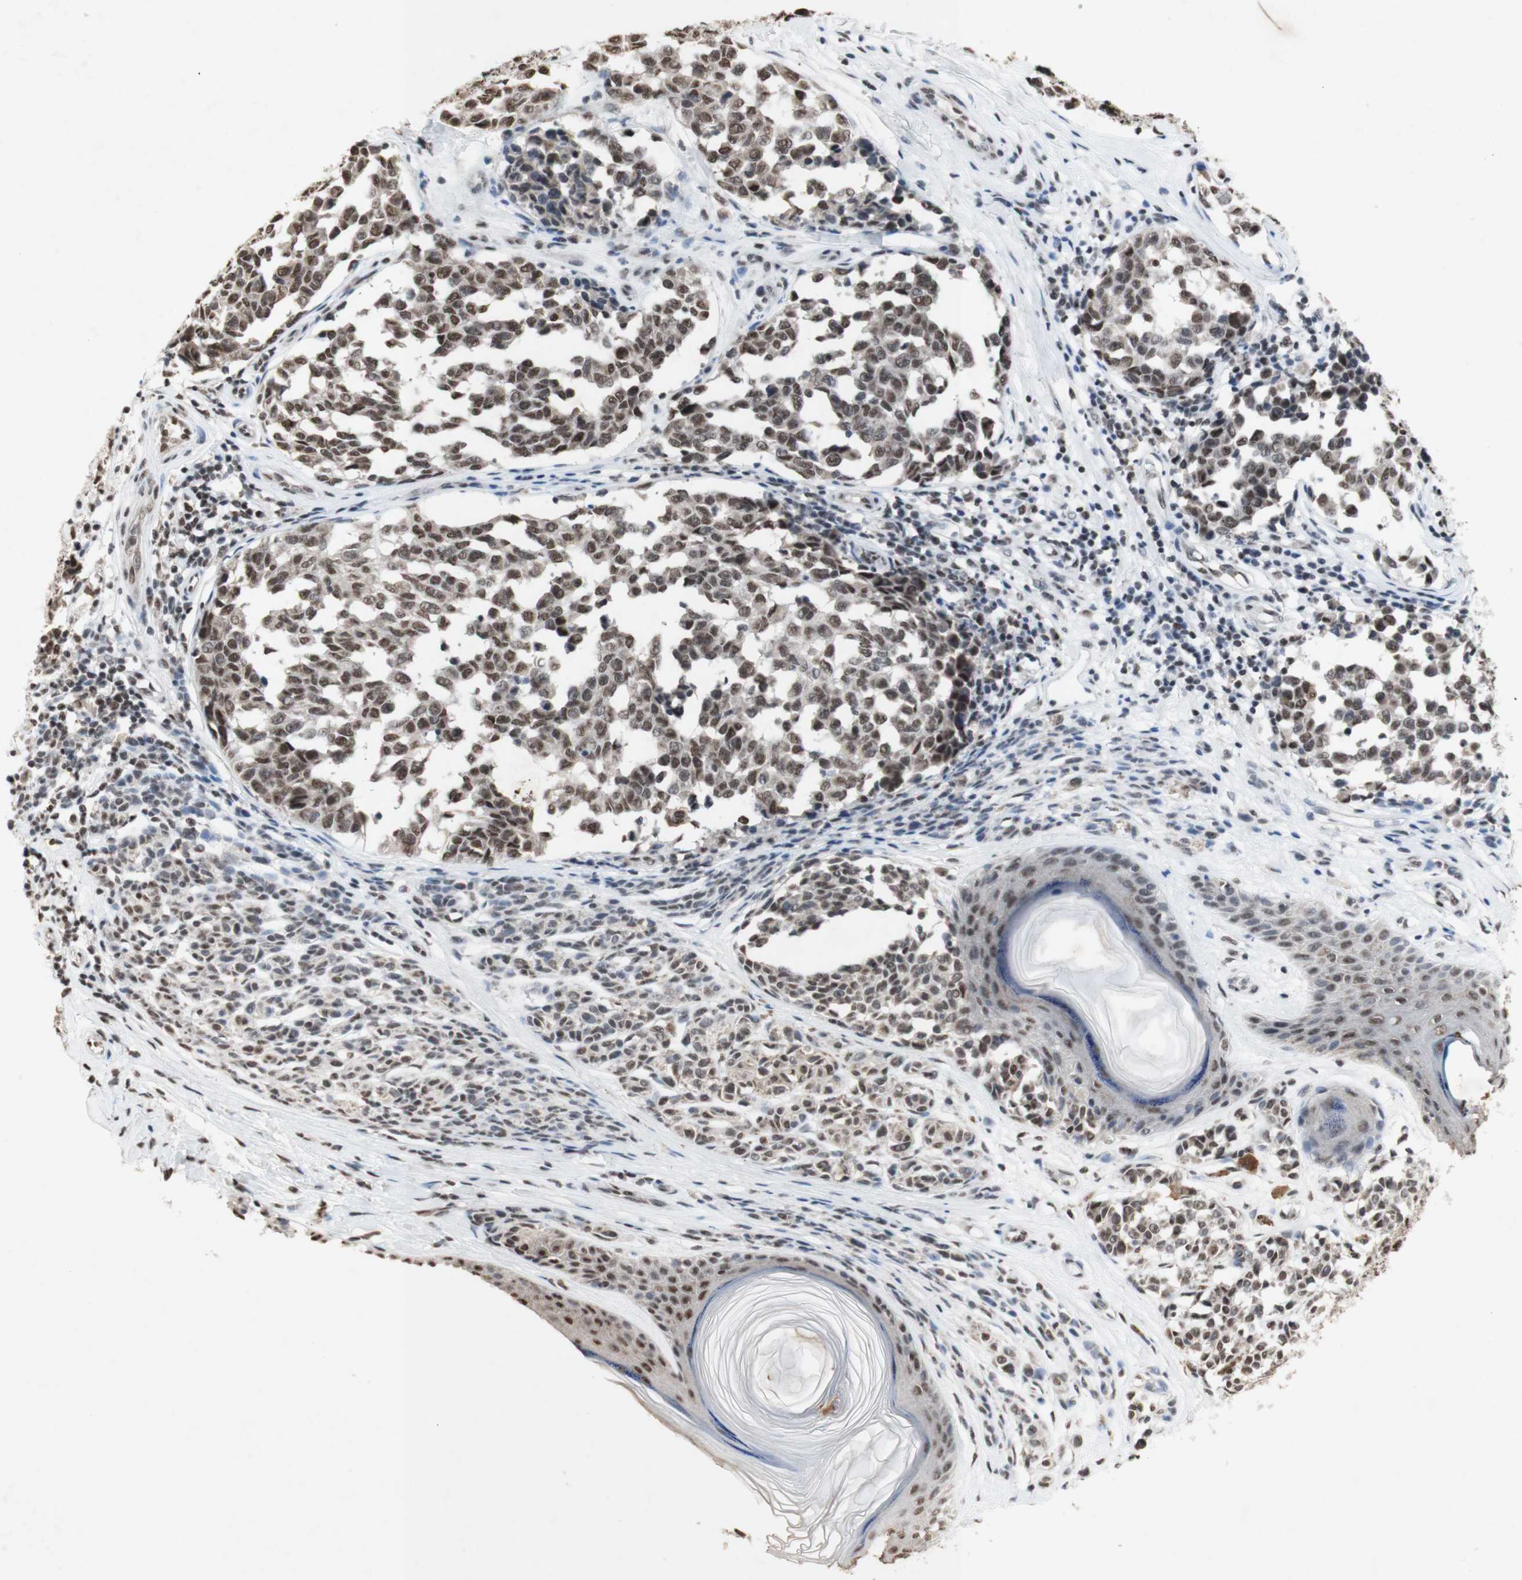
{"staining": {"intensity": "moderate", "quantity": ">75%", "location": "nuclear"}, "tissue": "melanoma", "cell_type": "Tumor cells", "image_type": "cancer", "snomed": [{"axis": "morphology", "description": "Malignant melanoma, NOS"}, {"axis": "topography", "description": "Skin"}], "caption": "DAB (3,3'-diaminobenzidine) immunohistochemical staining of human malignant melanoma exhibits moderate nuclear protein staining in about >75% of tumor cells.", "gene": "SNRPB", "patient": {"sex": "female", "age": 64}}